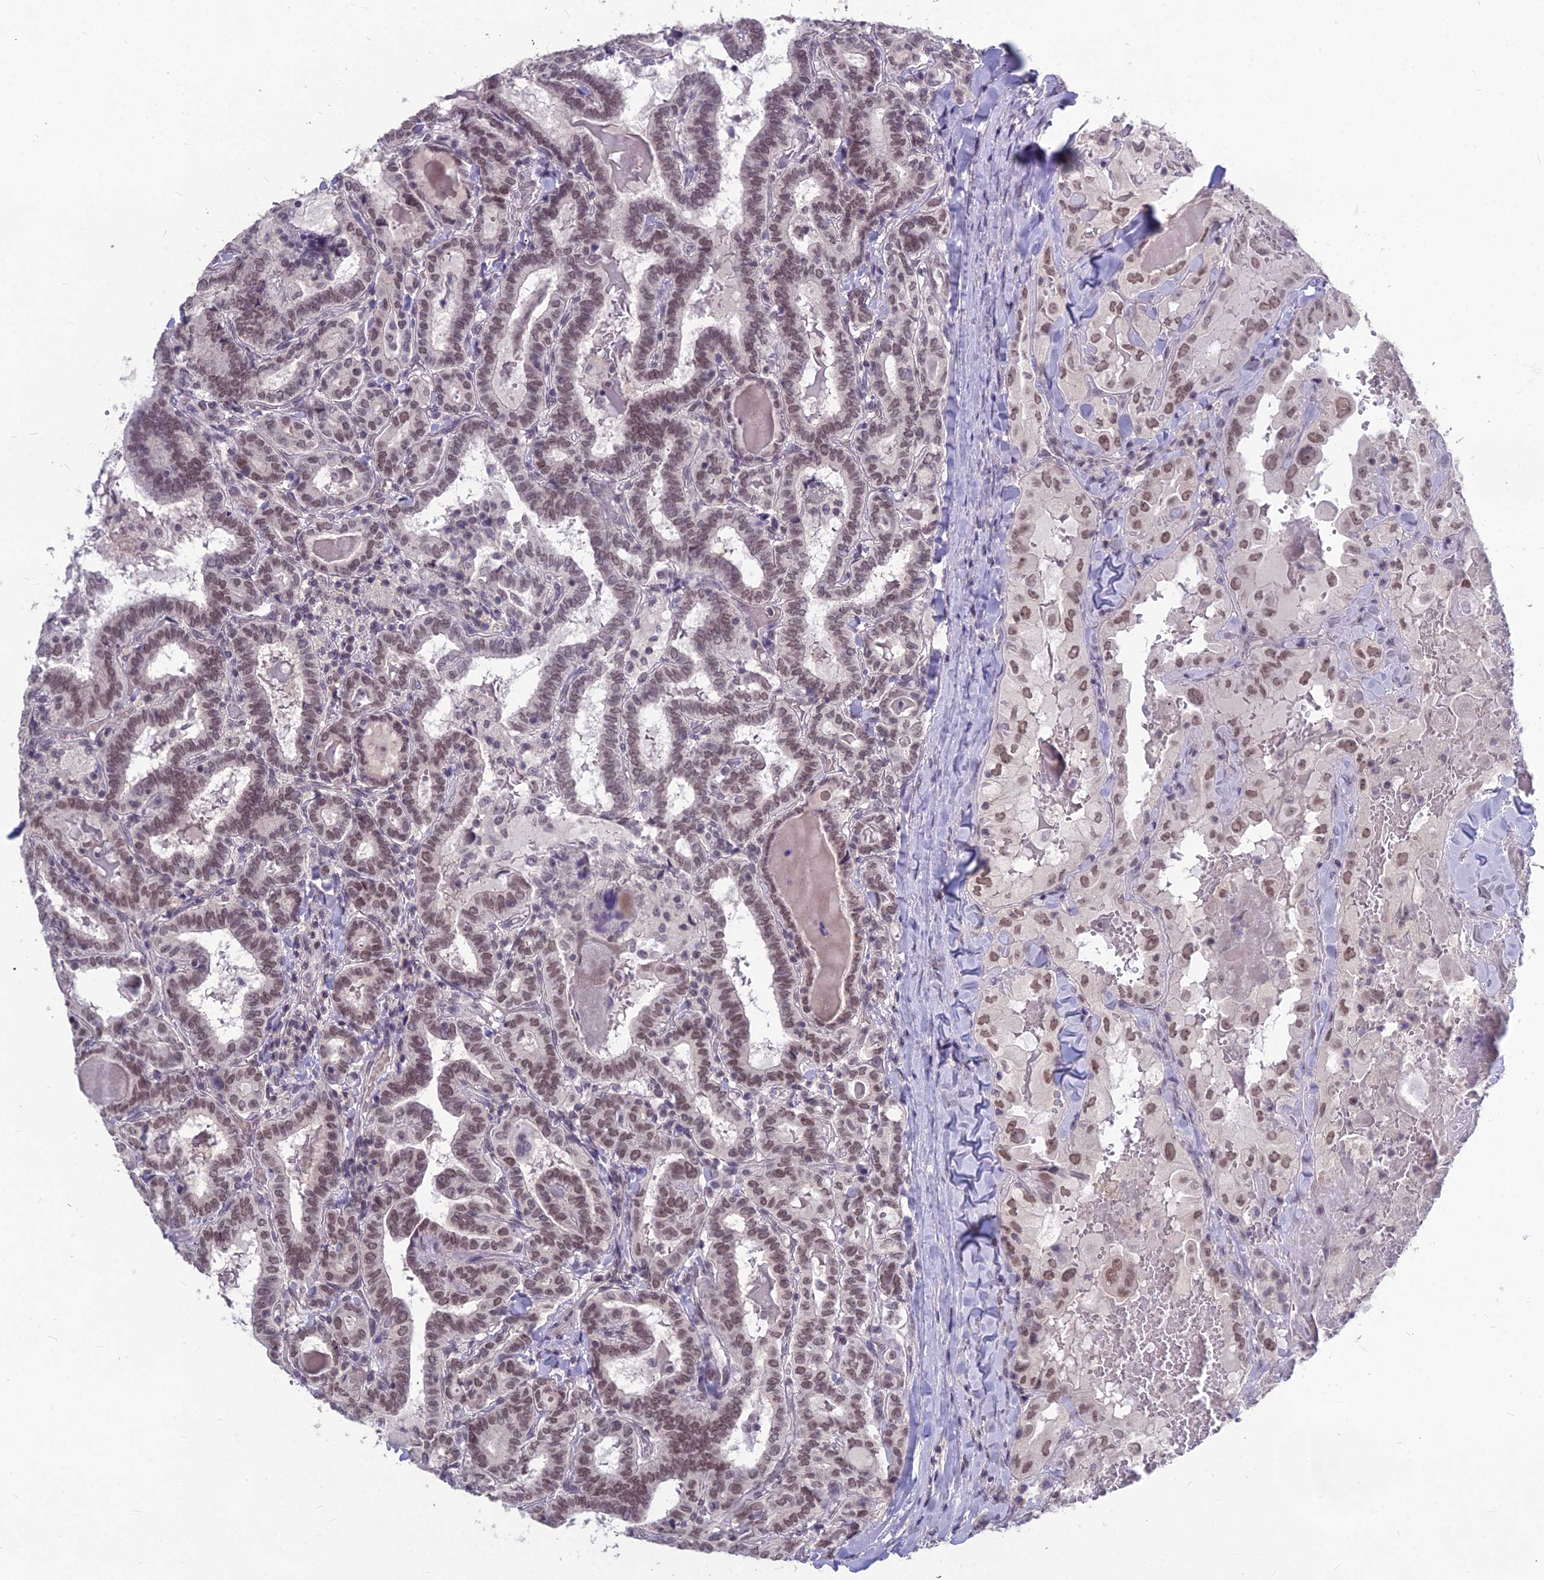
{"staining": {"intensity": "moderate", "quantity": ">75%", "location": "nuclear"}, "tissue": "thyroid cancer", "cell_type": "Tumor cells", "image_type": "cancer", "snomed": [{"axis": "morphology", "description": "Papillary adenocarcinoma, NOS"}, {"axis": "topography", "description": "Thyroid gland"}], "caption": "The immunohistochemical stain labels moderate nuclear expression in tumor cells of thyroid cancer (papillary adenocarcinoma) tissue.", "gene": "KAT7", "patient": {"sex": "female", "age": 72}}